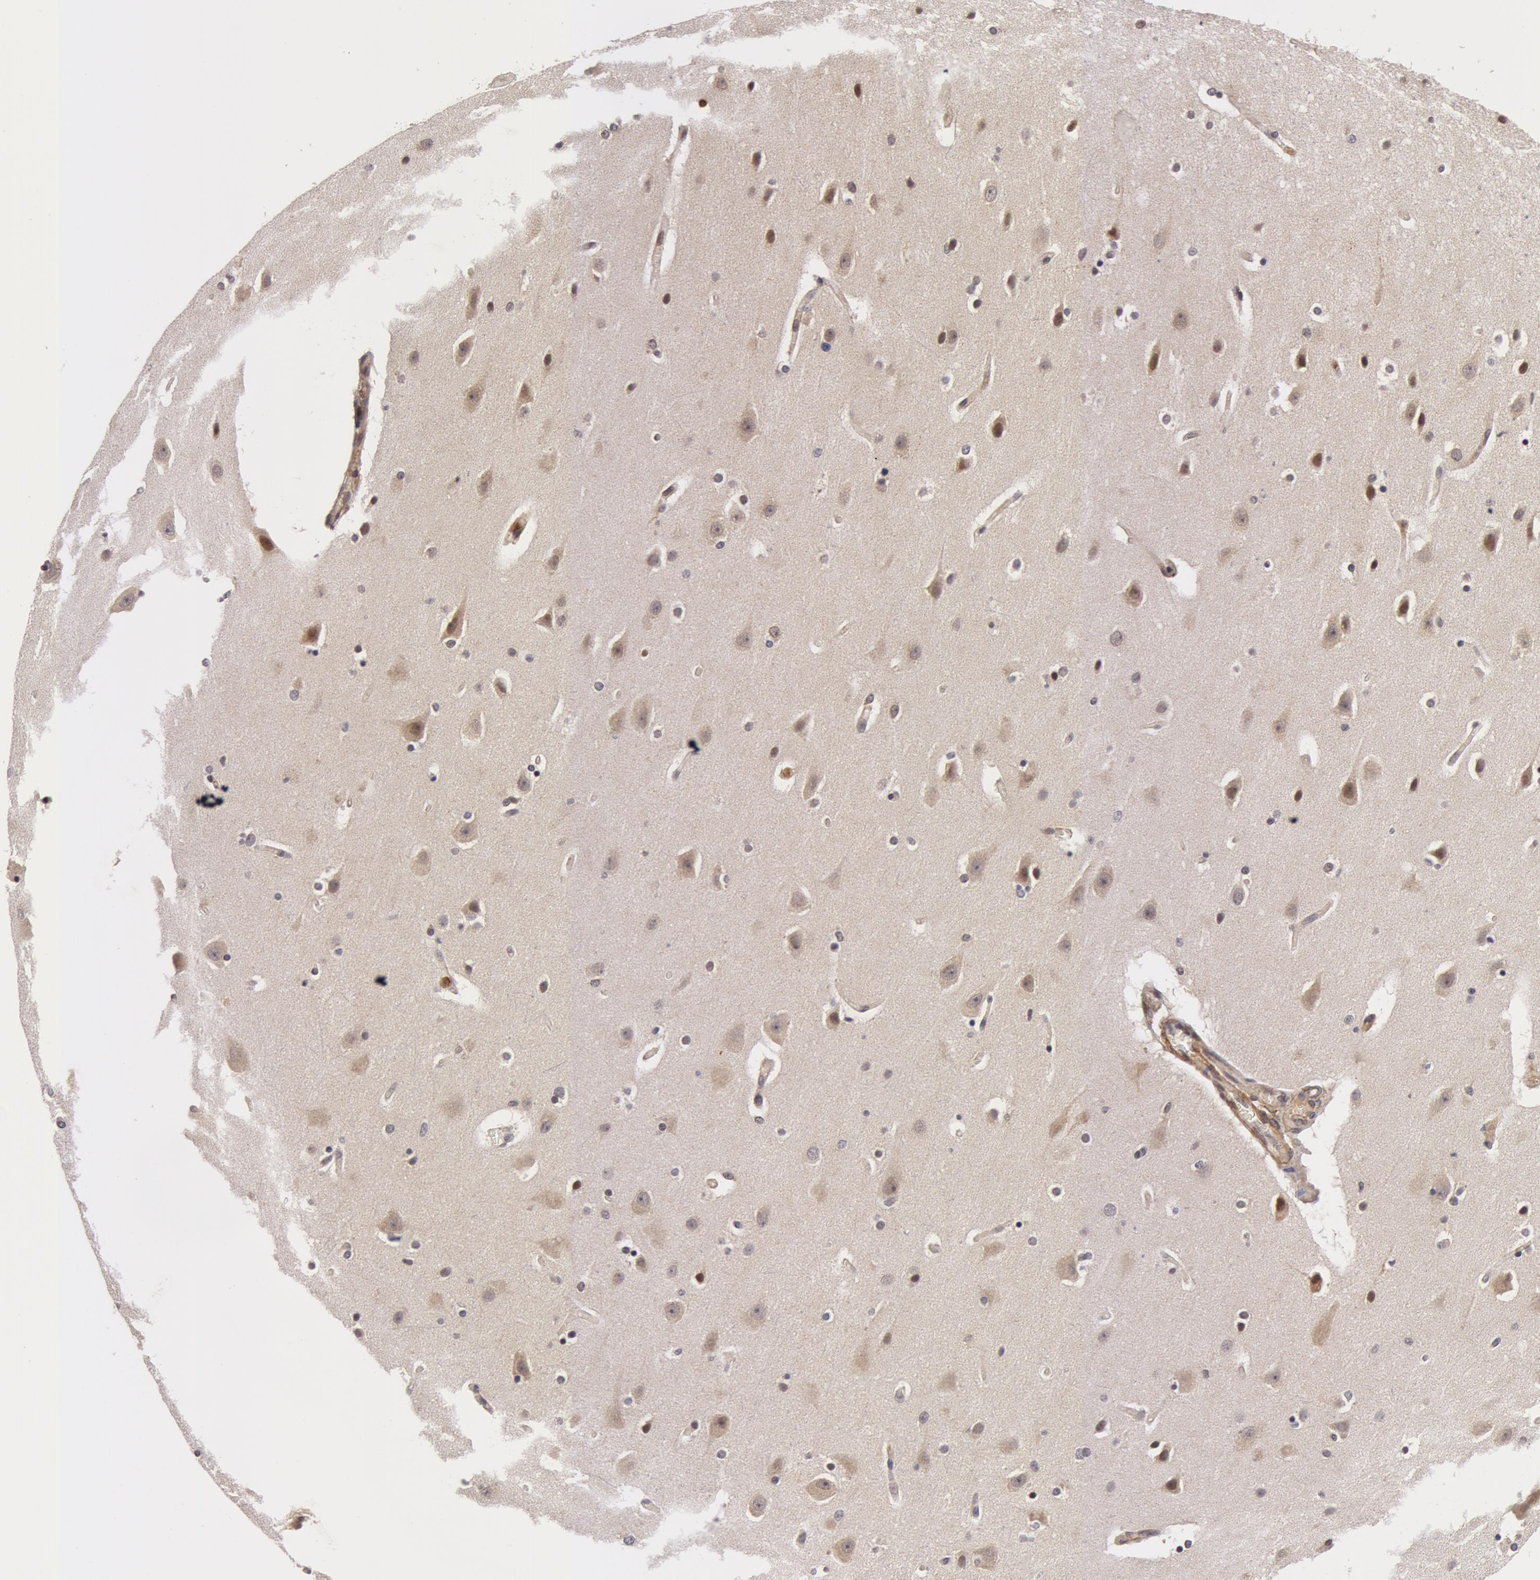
{"staining": {"intensity": "negative", "quantity": "none", "location": "none"}, "tissue": "caudate", "cell_type": "Glial cells", "image_type": "normal", "snomed": [{"axis": "morphology", "description": "Normal tissue, NOS"}, {"axis": "topography", "description": "Lateral ventricle wall"}], "caption": "Immunohistochemical staining of benign caudate shows no significant staining in glial cells. The staining was performed using DAB to visualize the protein expression in brown, while the nuclei were stained in blue with hematoxylin (Magnification: 20x).", "gene": "ZNF350", "patient": {"sex": "female", "age": 54}}